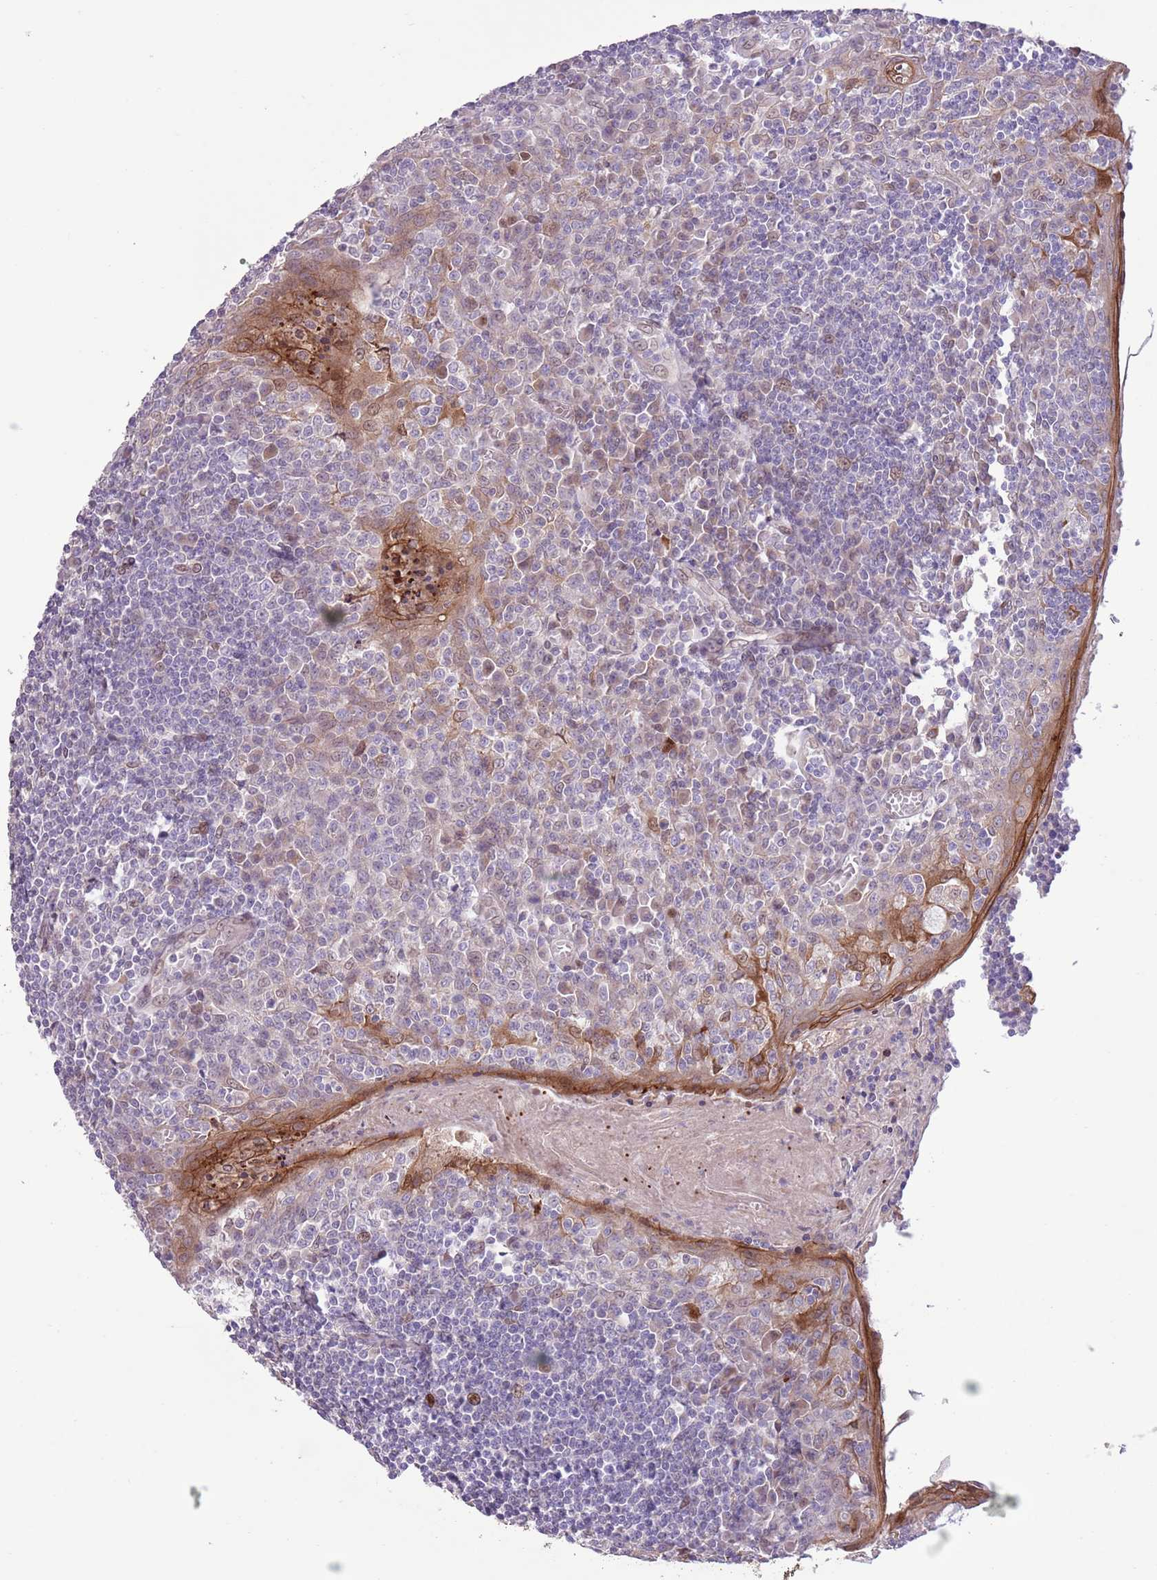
{"staining": {"intensity": "negative", "quantity": "none", "location": "none"}, "tissue": "tonsil", "cell_type": "Germinal center cells", "image_type": "normal", "snomed": [{"axis": "morphology", "description": "Normal tissue, NOS"}, {"axis": "topography", "description": "Tonsil"}], "caption": "Image shows no significant protein expression in germinal center cells of benign tonsil. (DAB (3,3'-diaminobenzidine) immunohistochemistry (IHC) with hematoxylin counter stain).", "gene": "CCND2", "patient": {"sex": "male", "age": 27}}